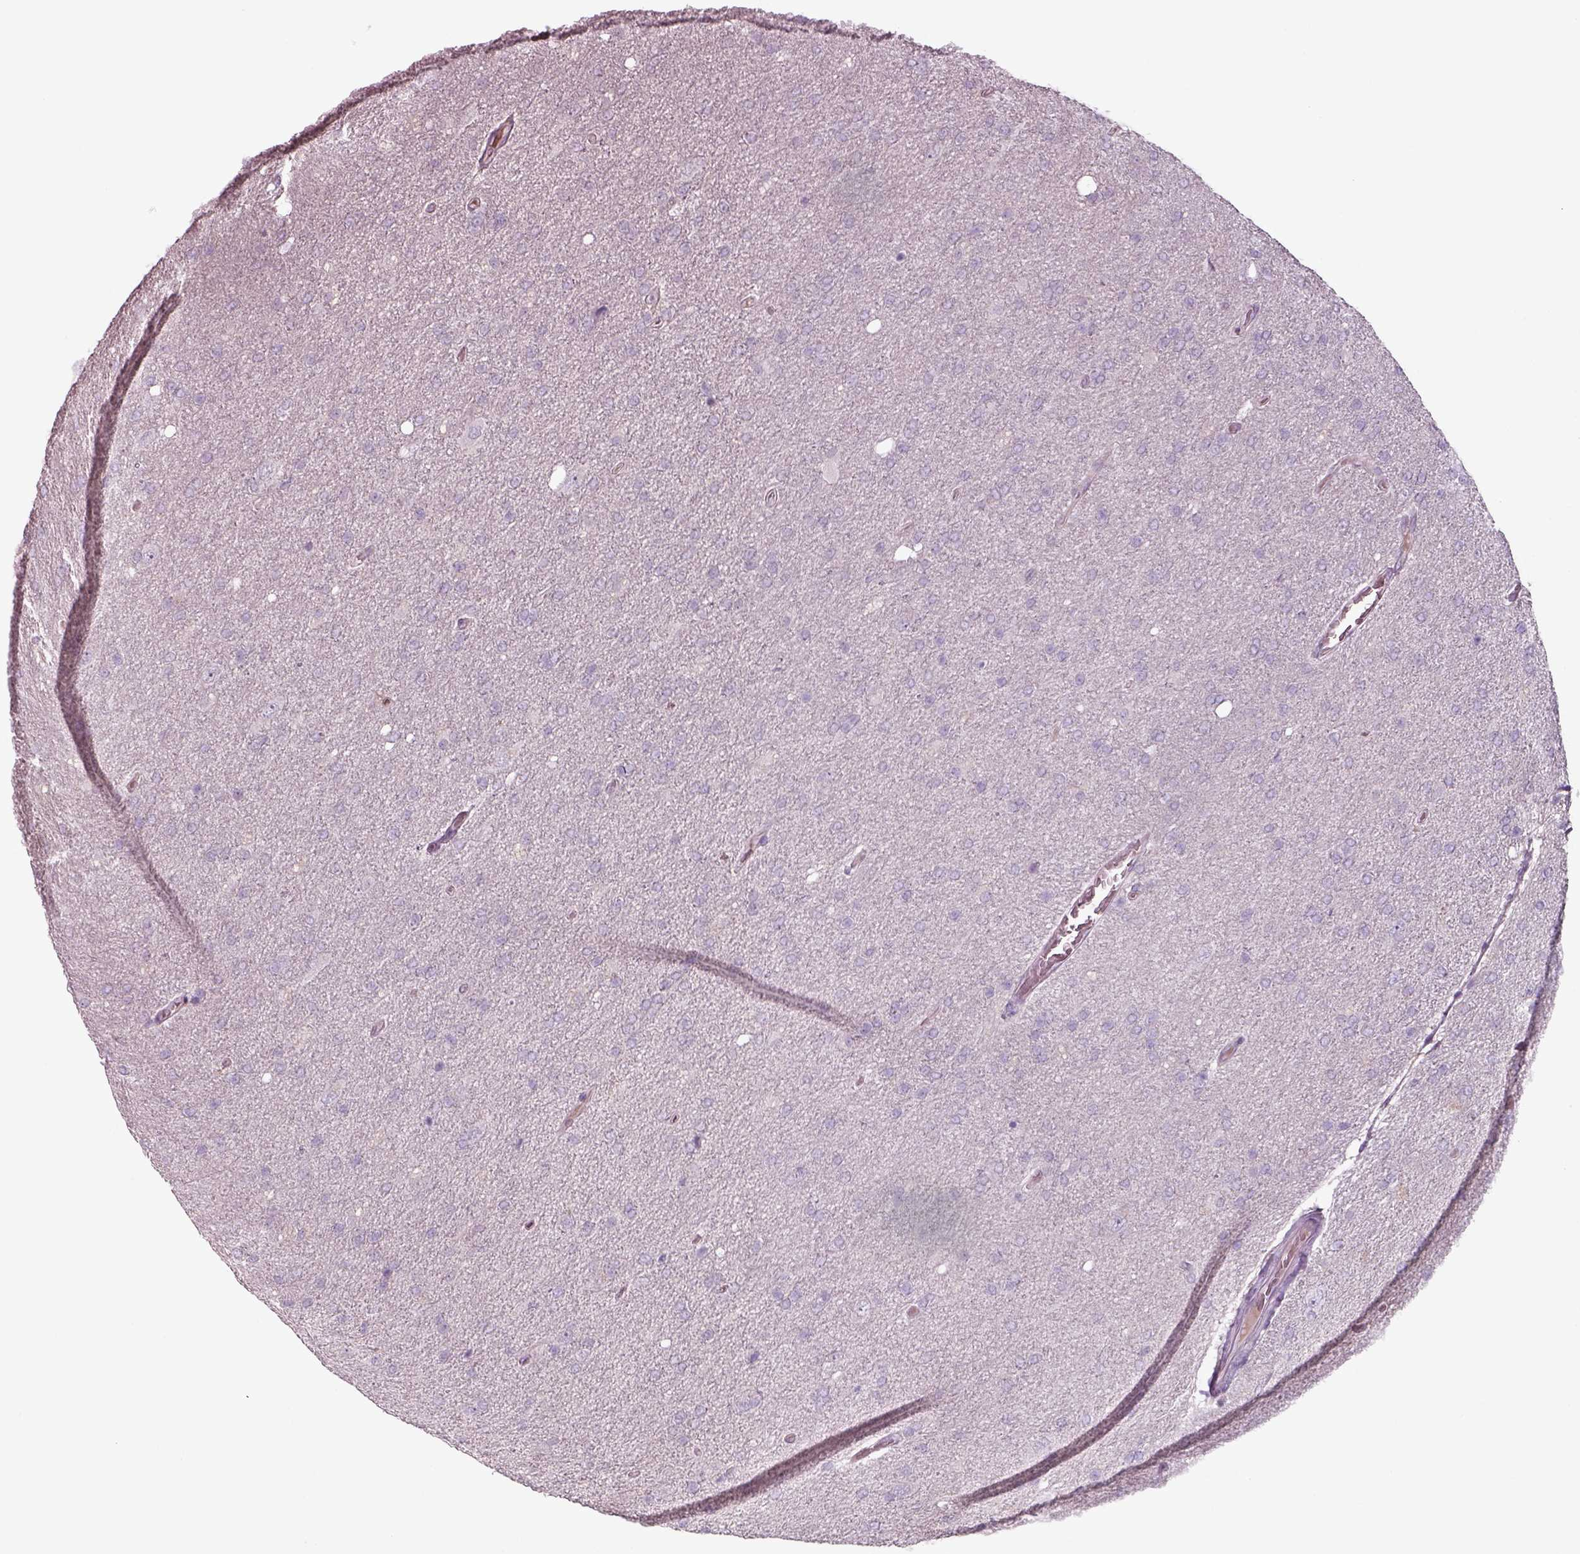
{"staining": {"intensity": "negative", "quantity": "none", "location": "none"}, "tissue": "glioma", "cell_type": "Tumor cells", "image_type": "cancer", "snomed": [{"axis": "morphology", "description": "Glioma, malignant, High grade"}, {"axis": "topography", "description": "Cerebral cortex"}], "caption": "High magnification brightfield microscopy of glioma stained with DAB (3,3'-diaminobenzidine) (brown) and counterstained with hematoxylin (blue): tumor cells show no significant expression. (DAB (3,3'-diaminobenzidine) immunohistochemistry visualized using brightfield microscopy, high magnification).", "gene": "SEPTIN14", "patient": {"sex": "male", "age": 70}}